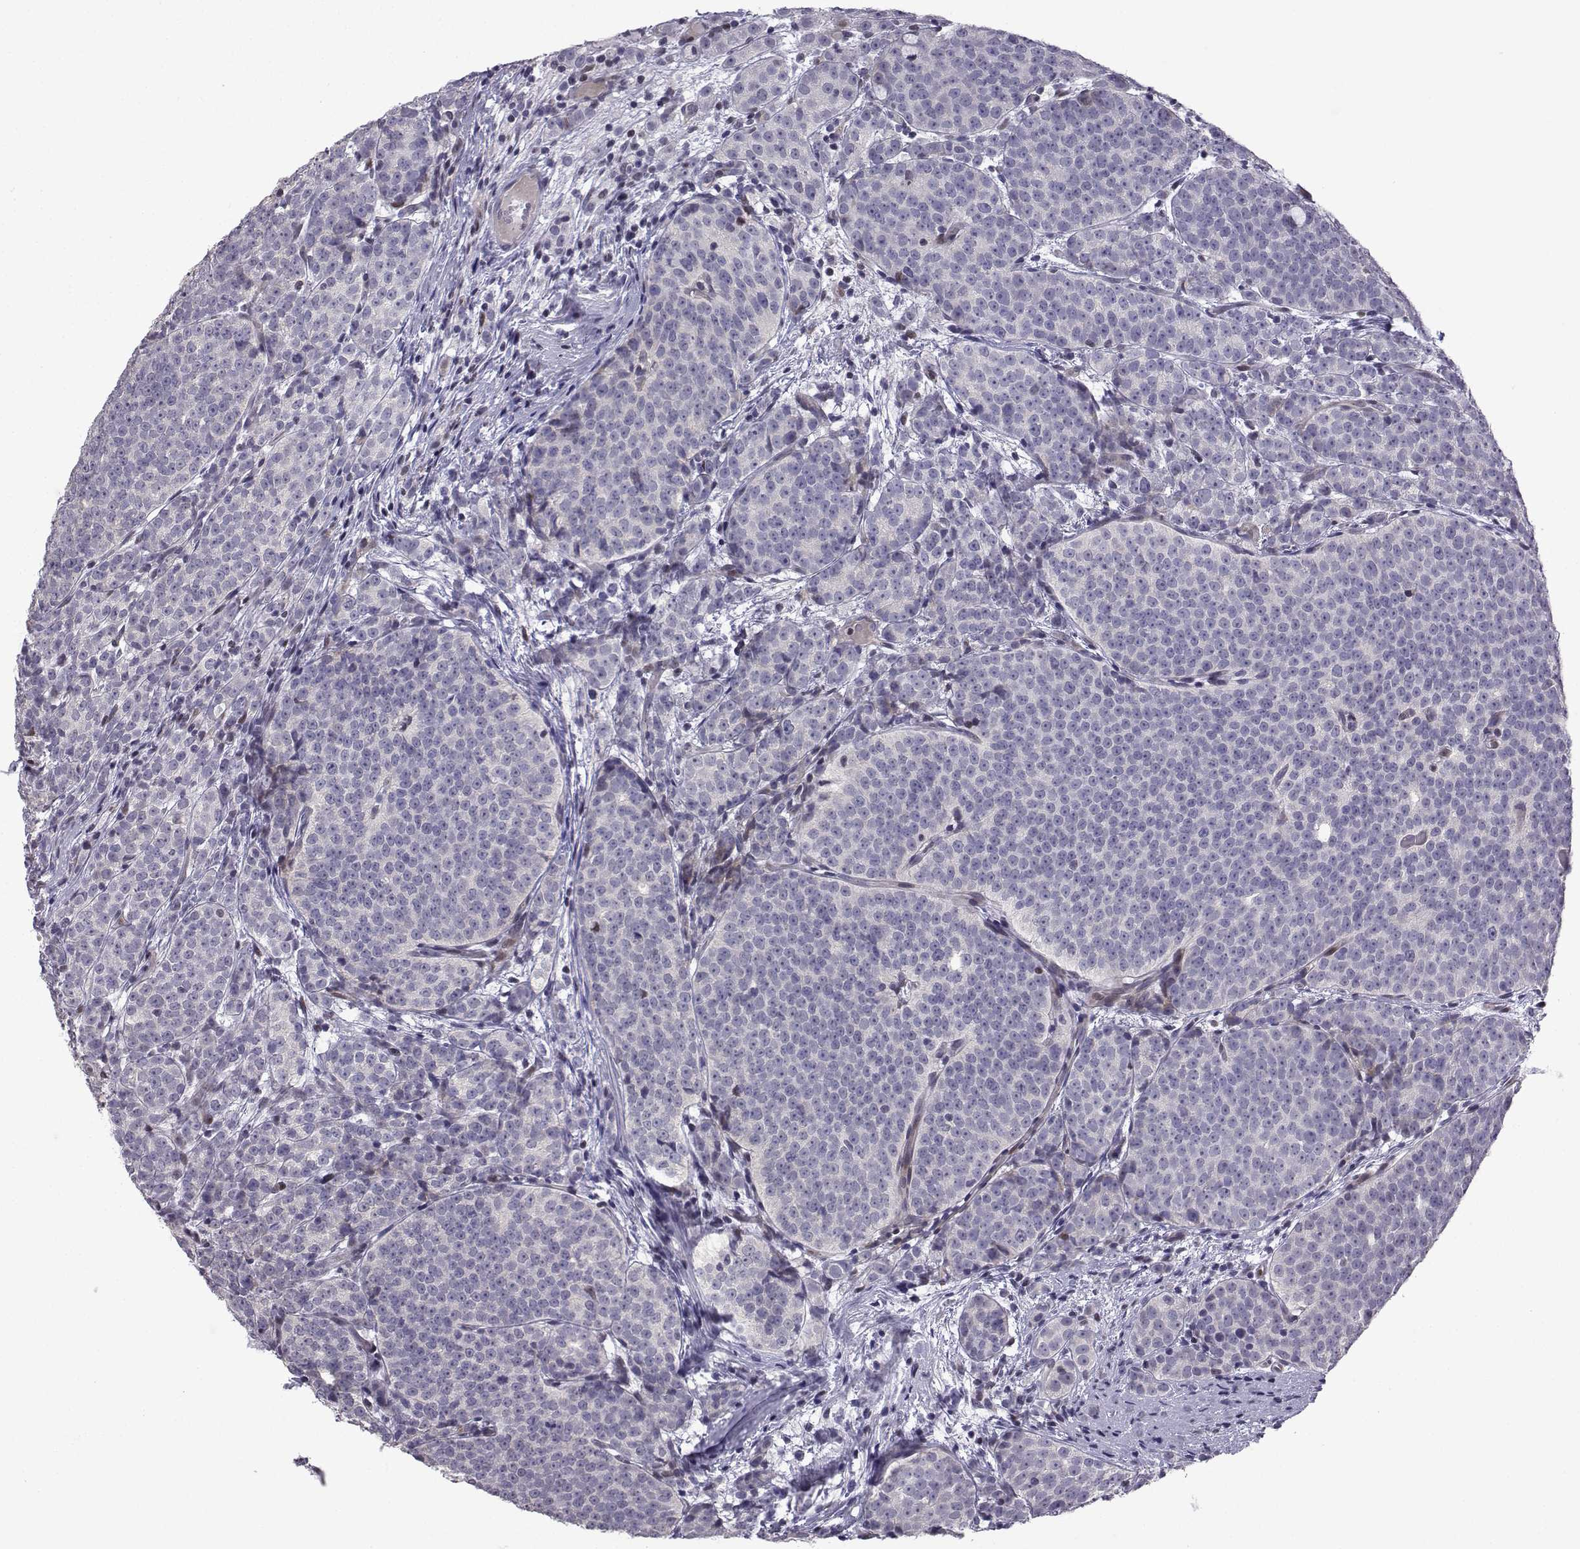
{"staining": {"intensity": "negative", "quantity": "none", "location": "none"}, "tissue": "prostate cancer", "cell_type": "Tumor cells", "image_type": "cancer", "snomed": [{"axis": "morphology", "description": "Adenocarcinoma, High grade"}, {"axis": "topography", "description": "Prostate"}], "caption": "Immunohistochemistry histopathology image of neoplastic tissue: adenocarcinoma (high-grade) (prostate) stained with DAB (3,3'-diaminobenzidine) displays no significant protein positivity in tumor cells.", "gene": "CFAP70", "patient": {"sex": "male", "age": 53}}